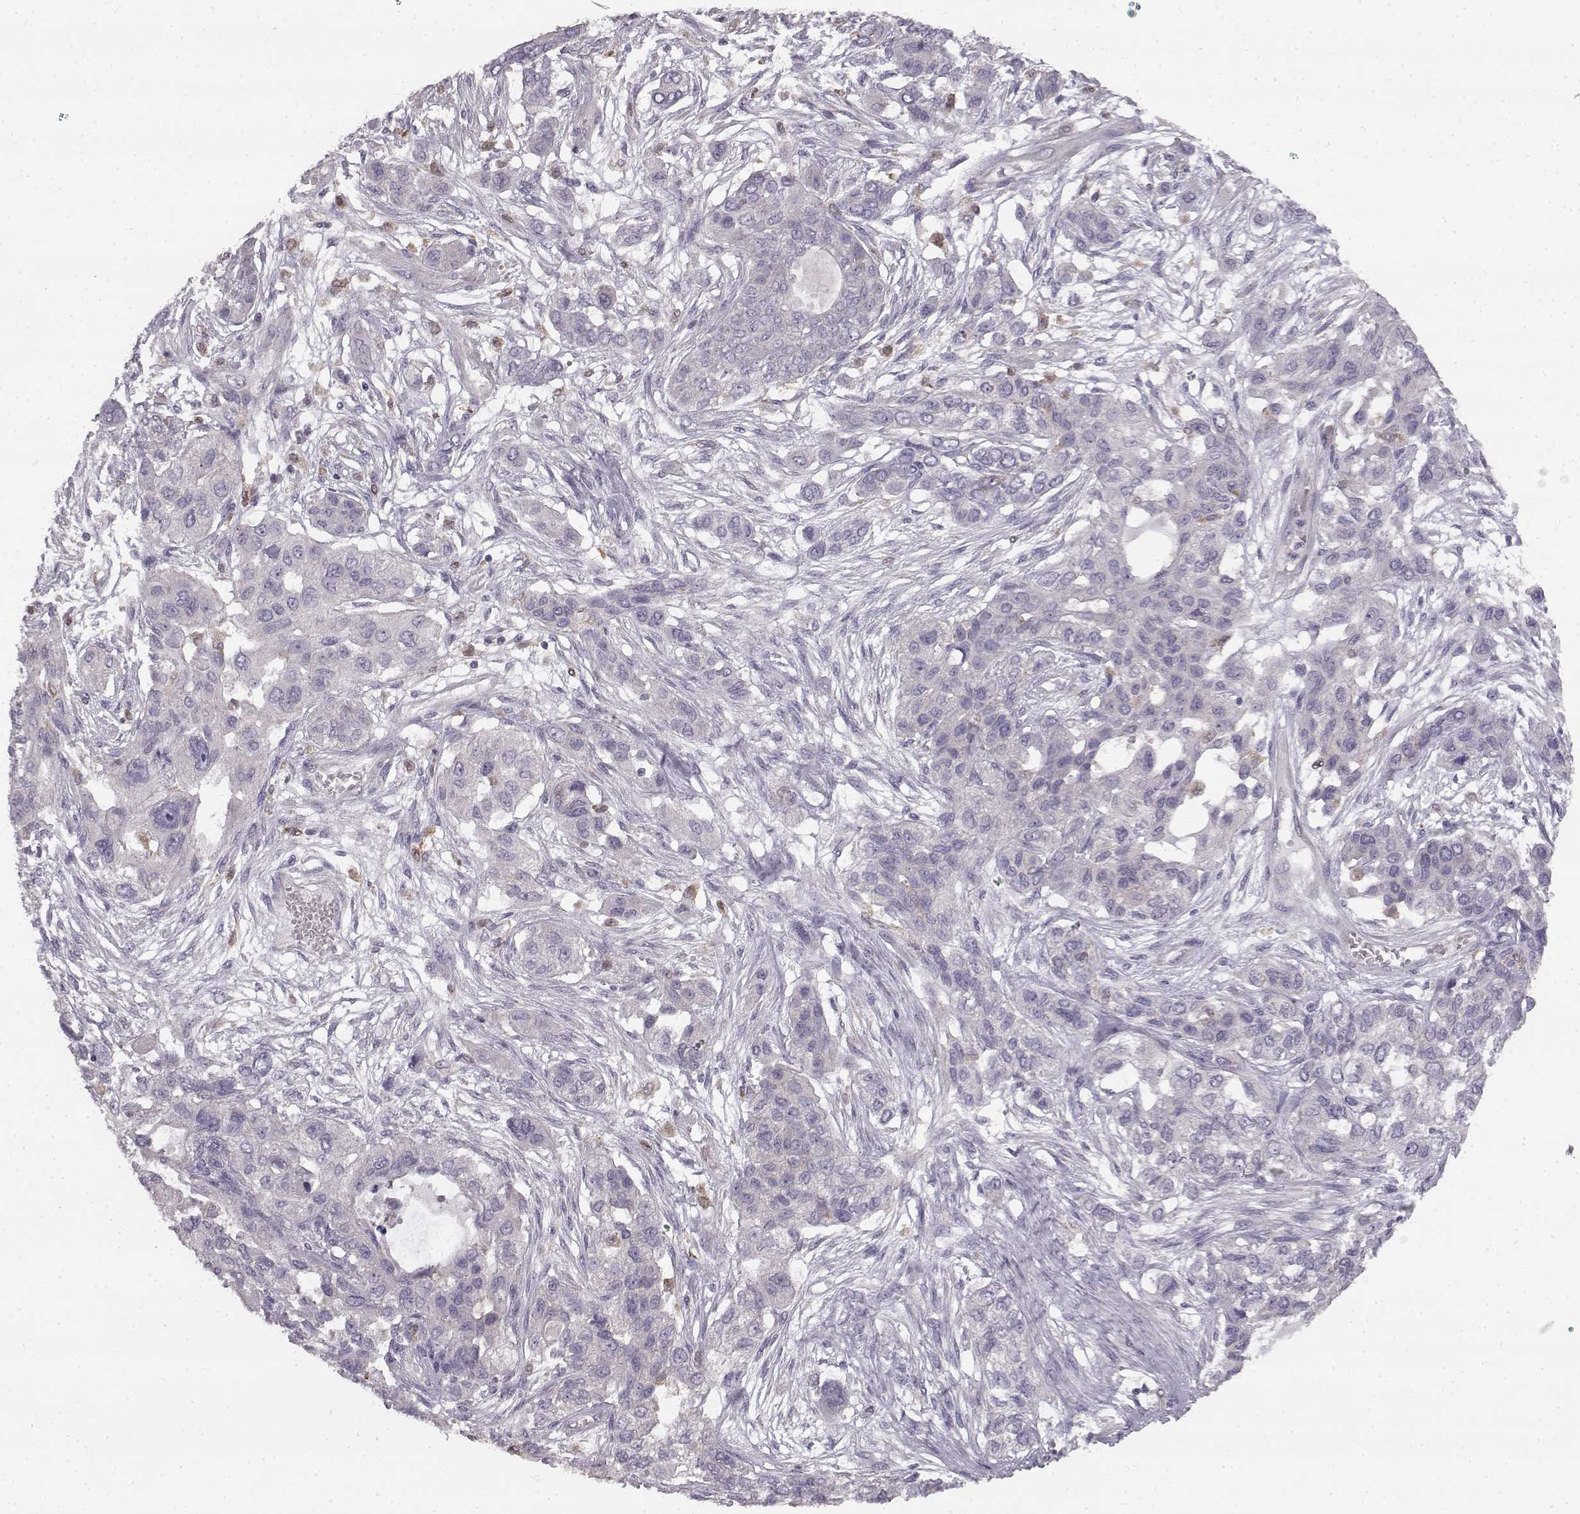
{"staining": {"intensity": "negative", "quantity": "none", "location": "none"}, "tissue": "lung cancer", "cell_type": "Tumor cells", "image_type": "cancer", "snomed": [{"axis": "morphology", "description": "Squamous cell carcinoma, NOS"}, {"axis": "topography", "description": "Lung"}], "caption": "Protein analysis of lung squamous cell carcinoma reveals no significant expression in tumor cells. (DAB IHC visualized using brightfield microscopy, high magnification).", "gene": "SPAG17", "patient": {"sex": "female", "age": 70}}